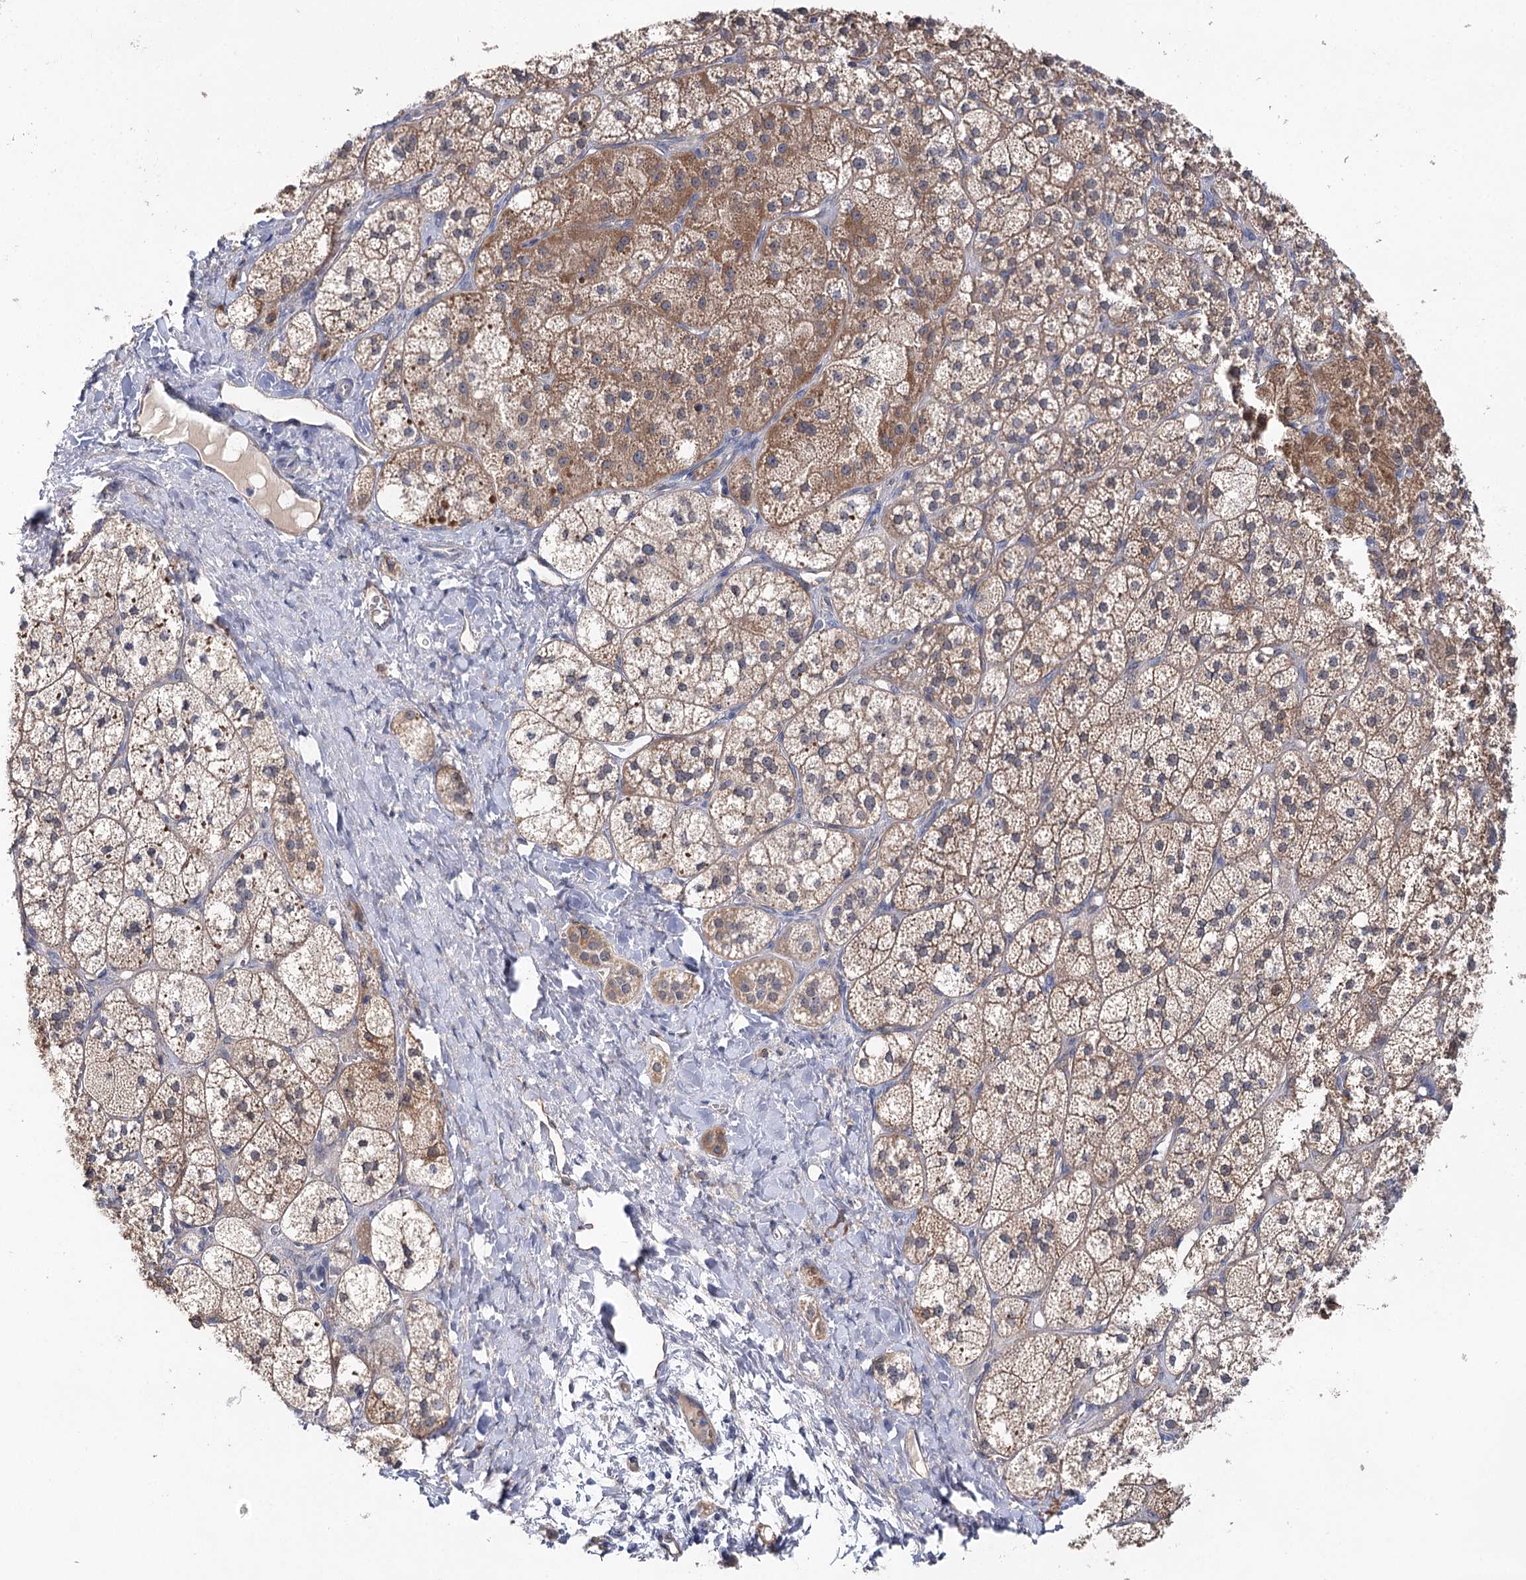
{"staining": {"intensity": "moderate", "quantity": ">75%", "location": "cytoplasmic/membranous"}, "tissue": "adrenal gland", "cell_type": "Glandular cells", "image_type": "normal", "snomed": [{"axis": "morphology", "description": "Normal tissue, NOS"}, {"axis": "topography", "description": "Adrenal gland"}], "caption": "Brown immunohistochemical staining in normal human adrenal gland demonstrates moderate cytoplasmic/membranous expression in approximately >75% of glandular cells. Using DAB (3,3'-diaminobenzidine) (brown) and hematoxylin (blue) stains, captured at high magnification using brightfield microscopy.", "gene": "LRRC14B", "patient": {"sex": "male", "age": 61}}